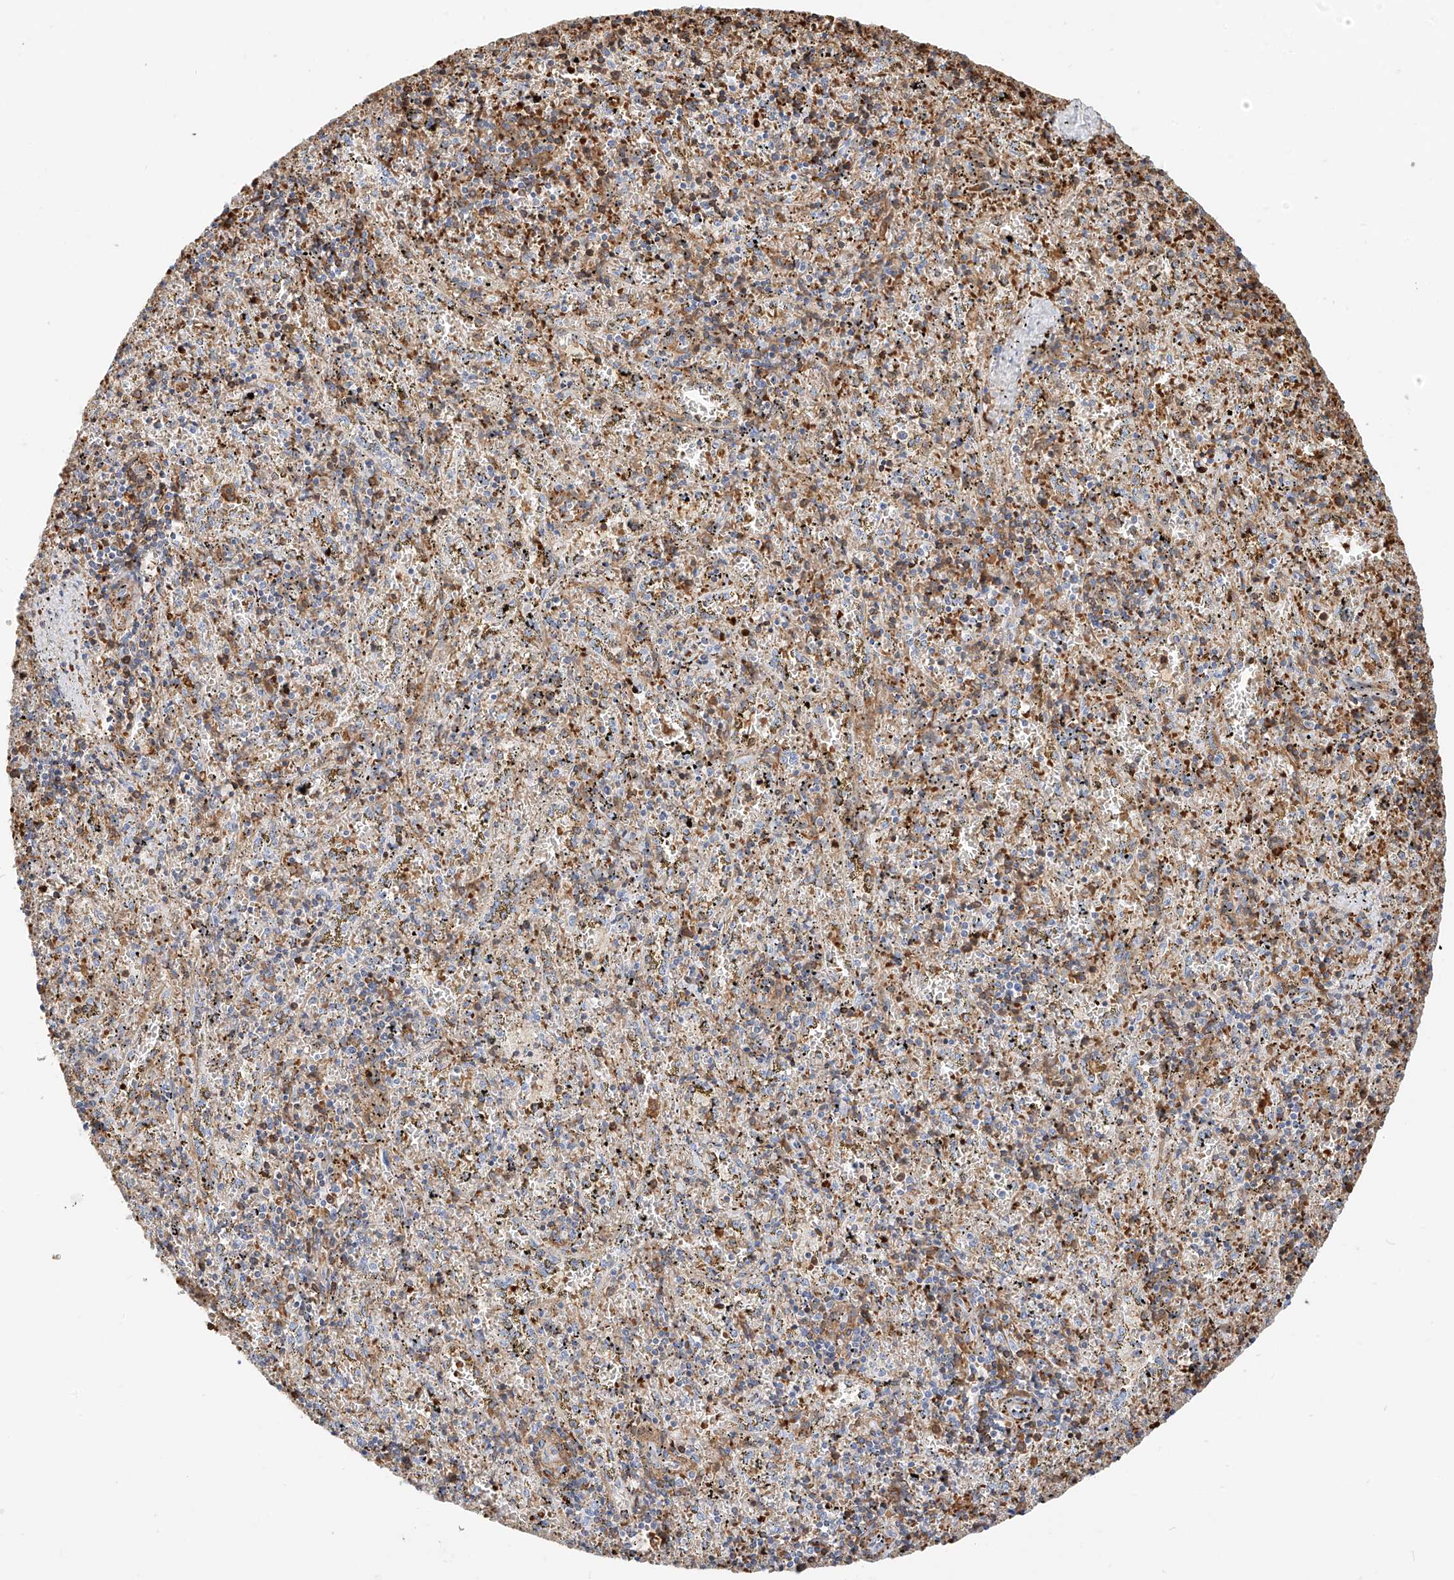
{"staining": {"intensity": "moderate", "quantity": "25%-75%", "location": "cytoplasmic/membranous"}, "tissue": "spleen", "cell_type": "Cells in red pulp", "image_type": "normal", "snomed": [{"axis": "morphology", "description": "Normal tissue, NOS"}, {"axis": "topography", "description": "Spleen"}], "caption": "Protein positivity by IHC exhibits moderate cytoplasmic/membranous expression in about 25%-75% of cells in red pulp in benign spleen.", "gene": "TXNDC9", "patient": {"sex": "male", "age": 11}}